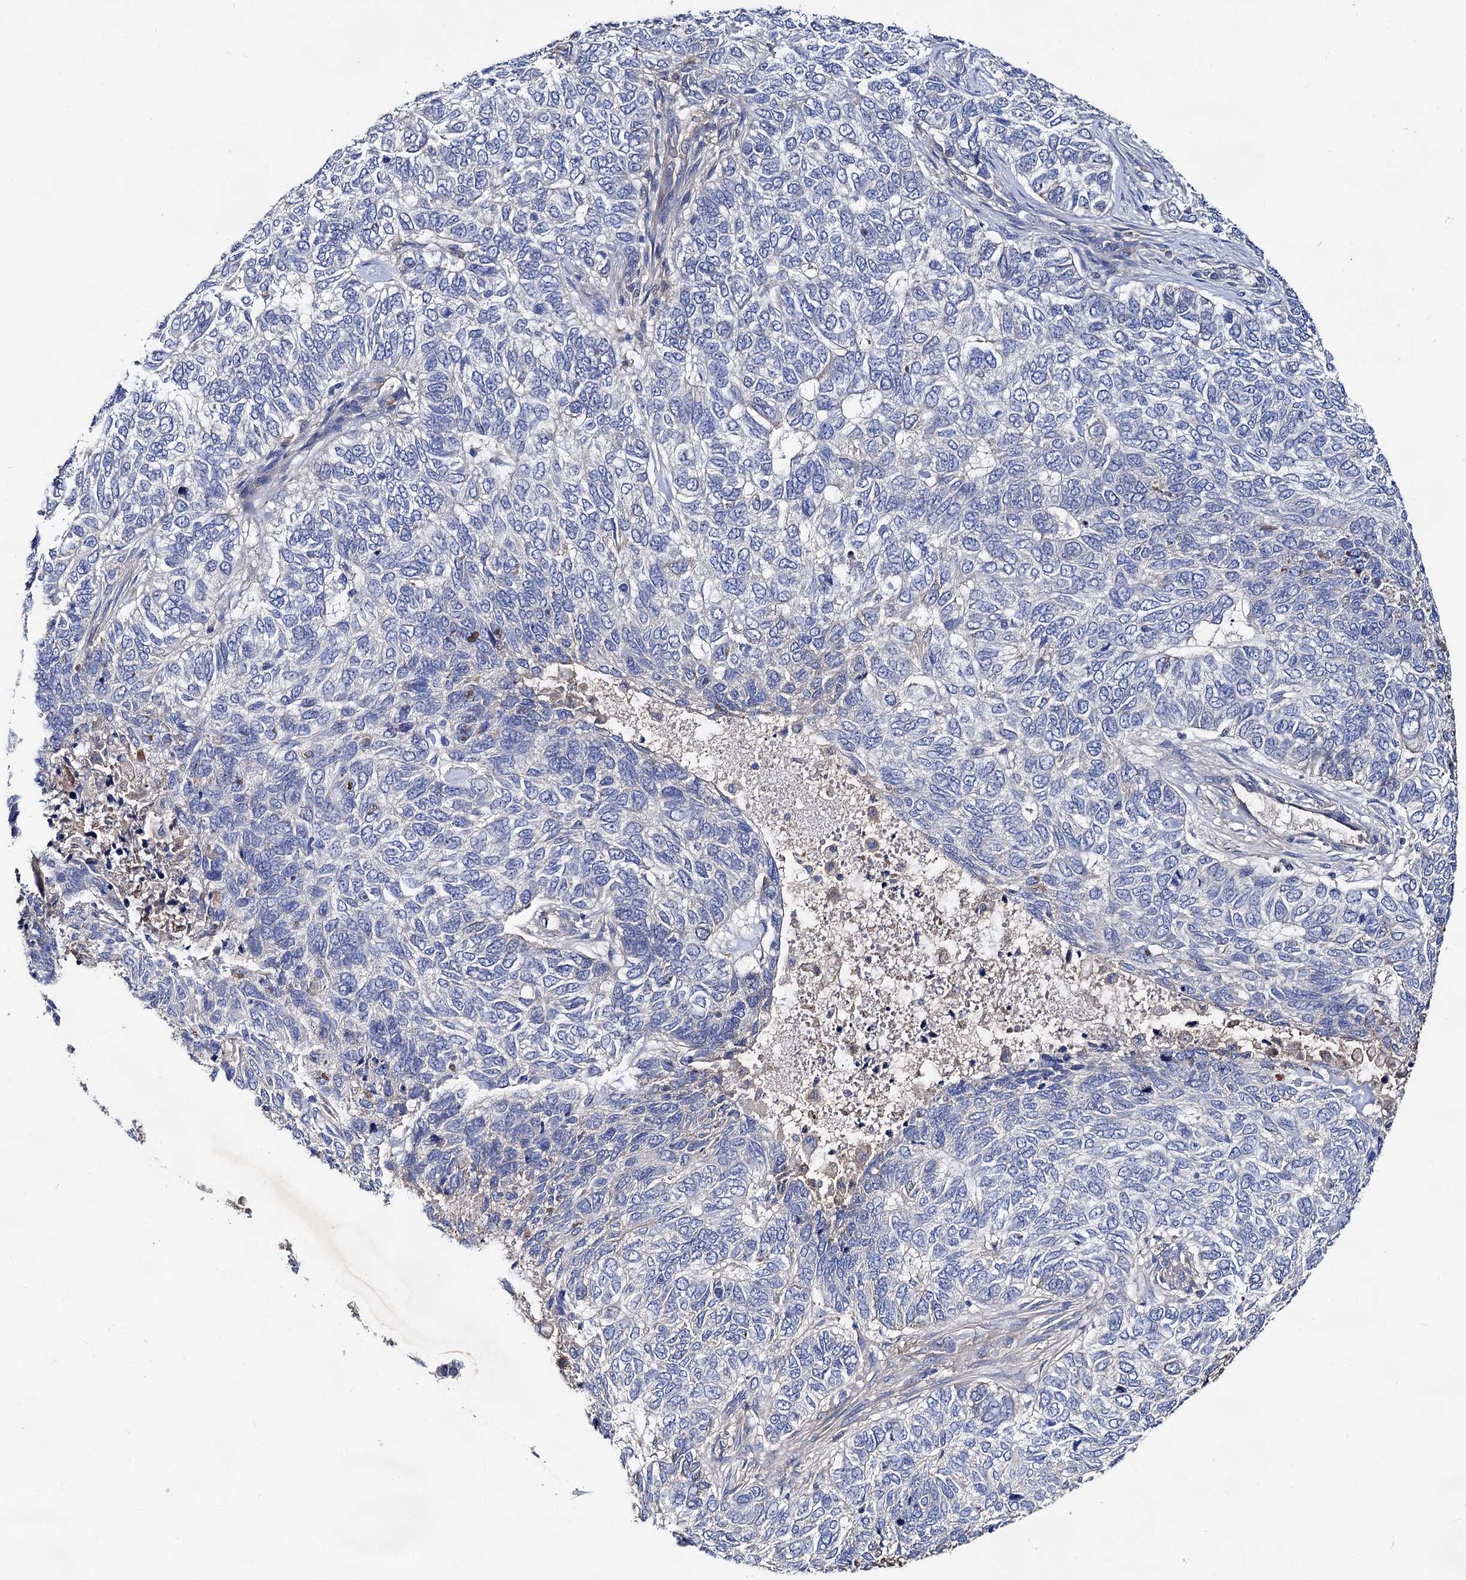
{"staining": {"intensity": "negative", "quantity": "none", "location": "none"}, "tissue": "skin cancer", "cell_type": "Tumor cells", "image_type": "cancer", "snomed": [{"axis": "morphology", "description": "Basal cell carcinoma"}, {"axis": "topography", "description": "Skin"}], "caption": "IHC image of neoplastic tissue: skin cancer stained with DAB (3,3'-diaminobenzidine) exhibits no significant protein expression in tumor cells.", "gene": "HVCN1", "patient": {"sex": "female", "age": 65}}